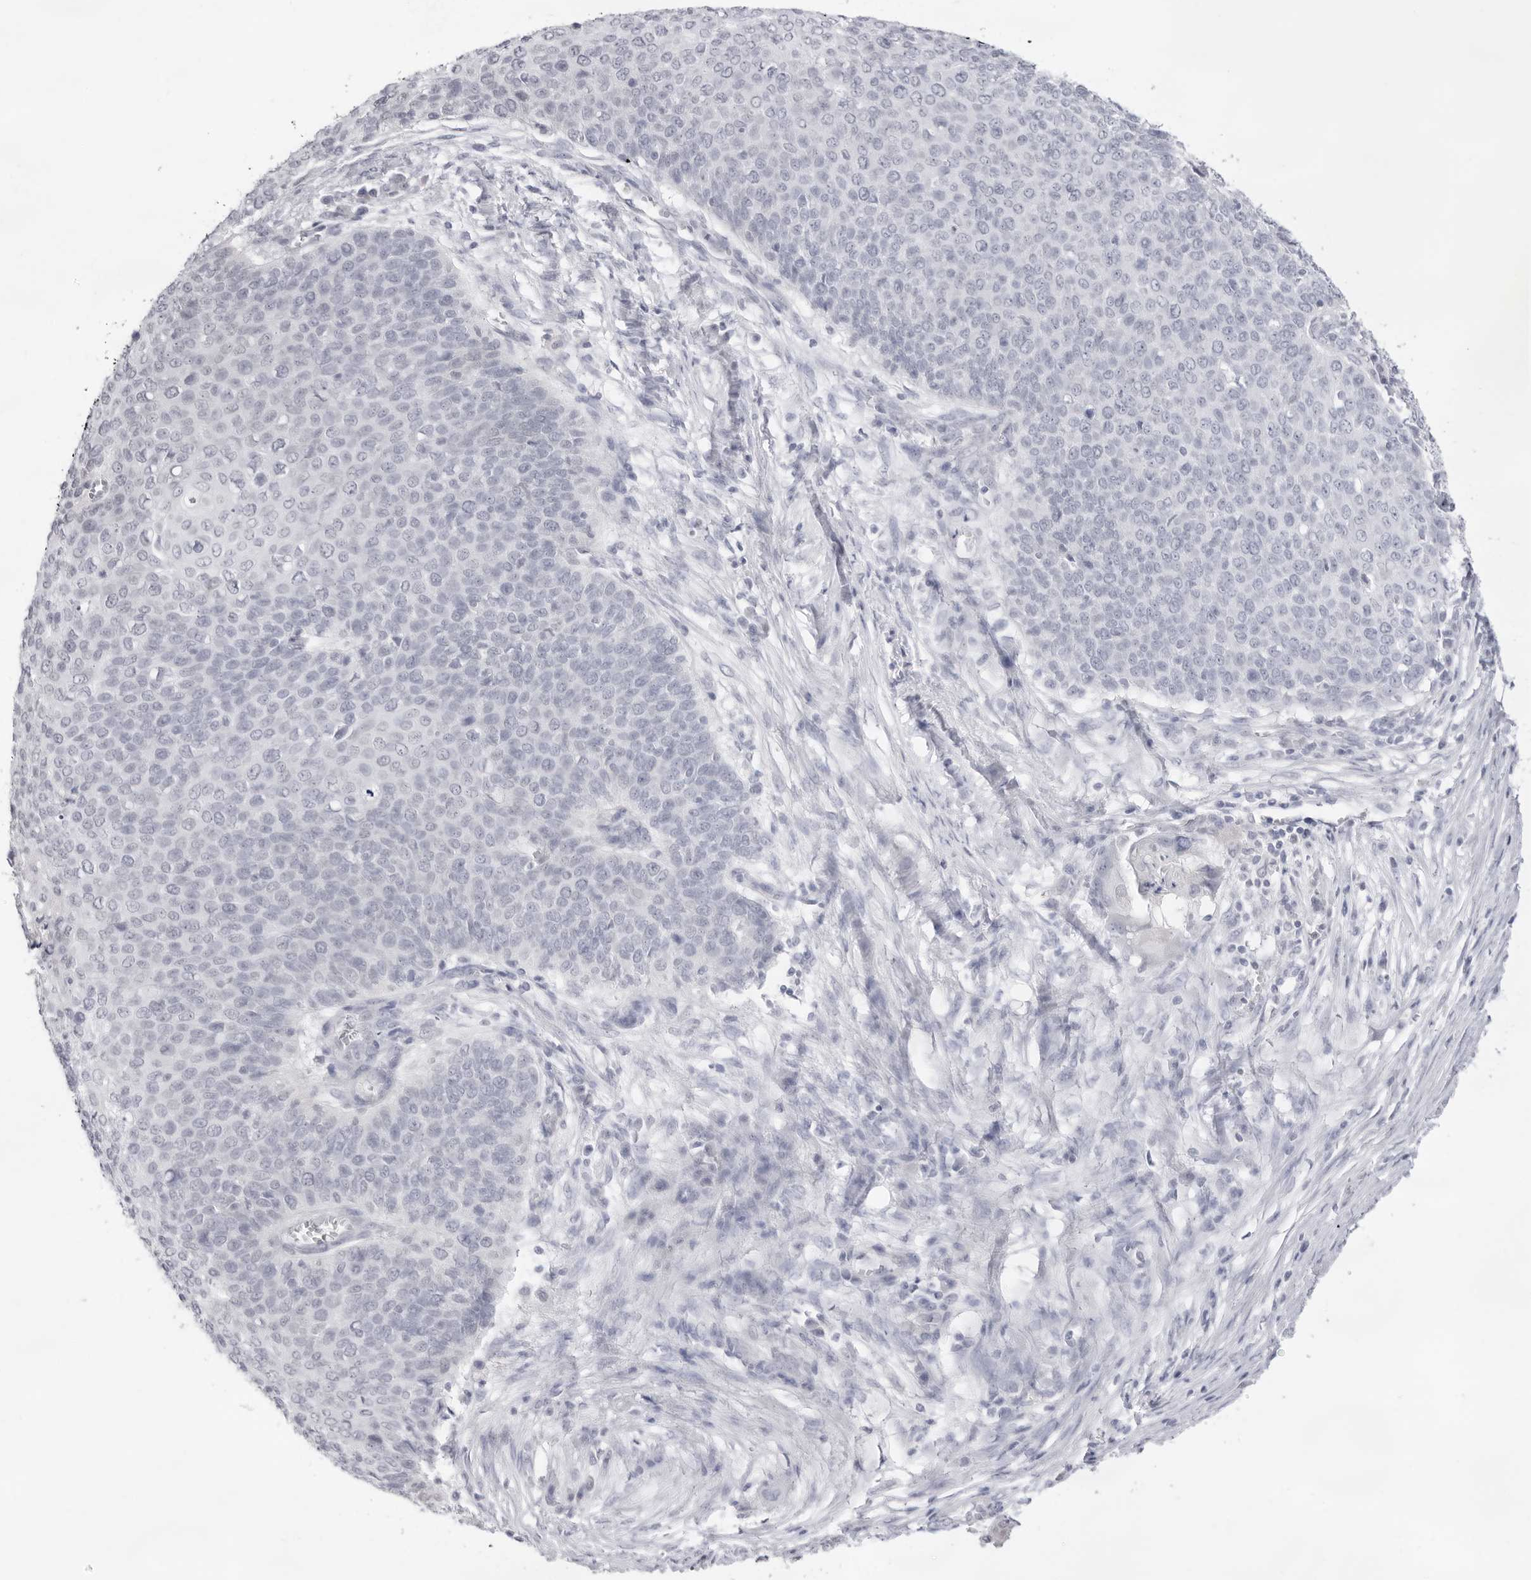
{"staining": {"intensity": "negative", "quantity": "none", "location": "none"}, "tissue": "cervical cancer", "cell_type": "Tumor cells", "image_type": "cancer", "snomed": [{"axis": "morphology", "description": "Squamous cell carcinoma, NOS"}, {"axis": "topography", "description": "Cervix"}], "caption": "The histopathology image reveals no staining of tumor cells in cervical cancer (squamous cell carcinoma).", "gene": "FDPS", "patient": {"sex": "female", "age": 39}}